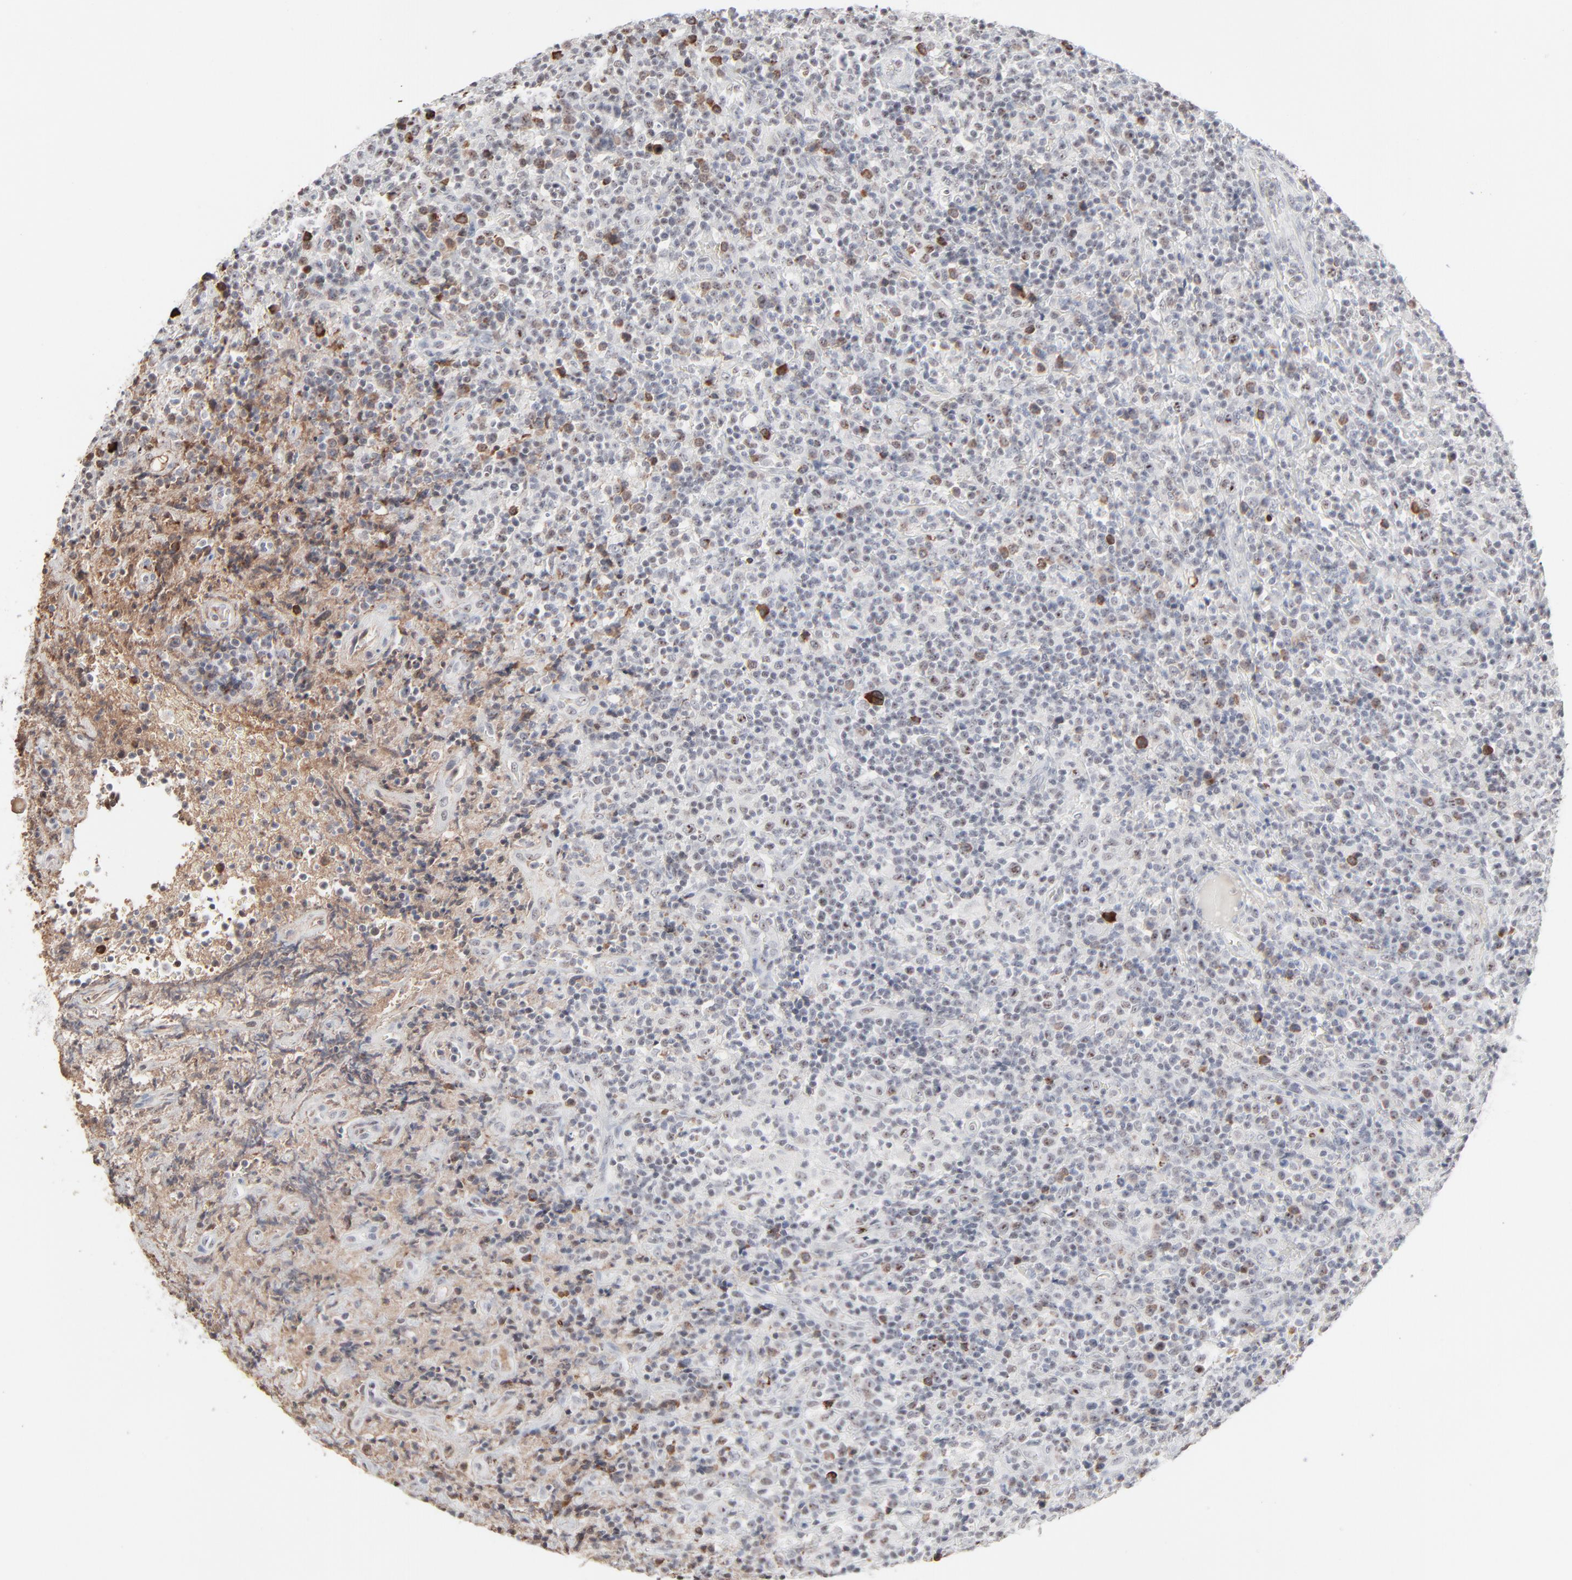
{"staining": {"intensity": "strong", "quantity": "<25%", "location": "nuclear"}, "tissue": "lymphoma", "cell_type": "Tumor cells", "image_type": "cancer", "snomed": [{"axis": "morphology", "description": "Hodgkin's disease, NOS"}, {"axis": "topography", "description": "Lymph node"}], "caption": "Immunohistochemical staining of human Hodgkin's disease exhibits medium levels of strong nuclear expression in about <25% of tumor cells.", "gene": "MPHOSPH6", "patient": {"sex": "male", "age": 65}}